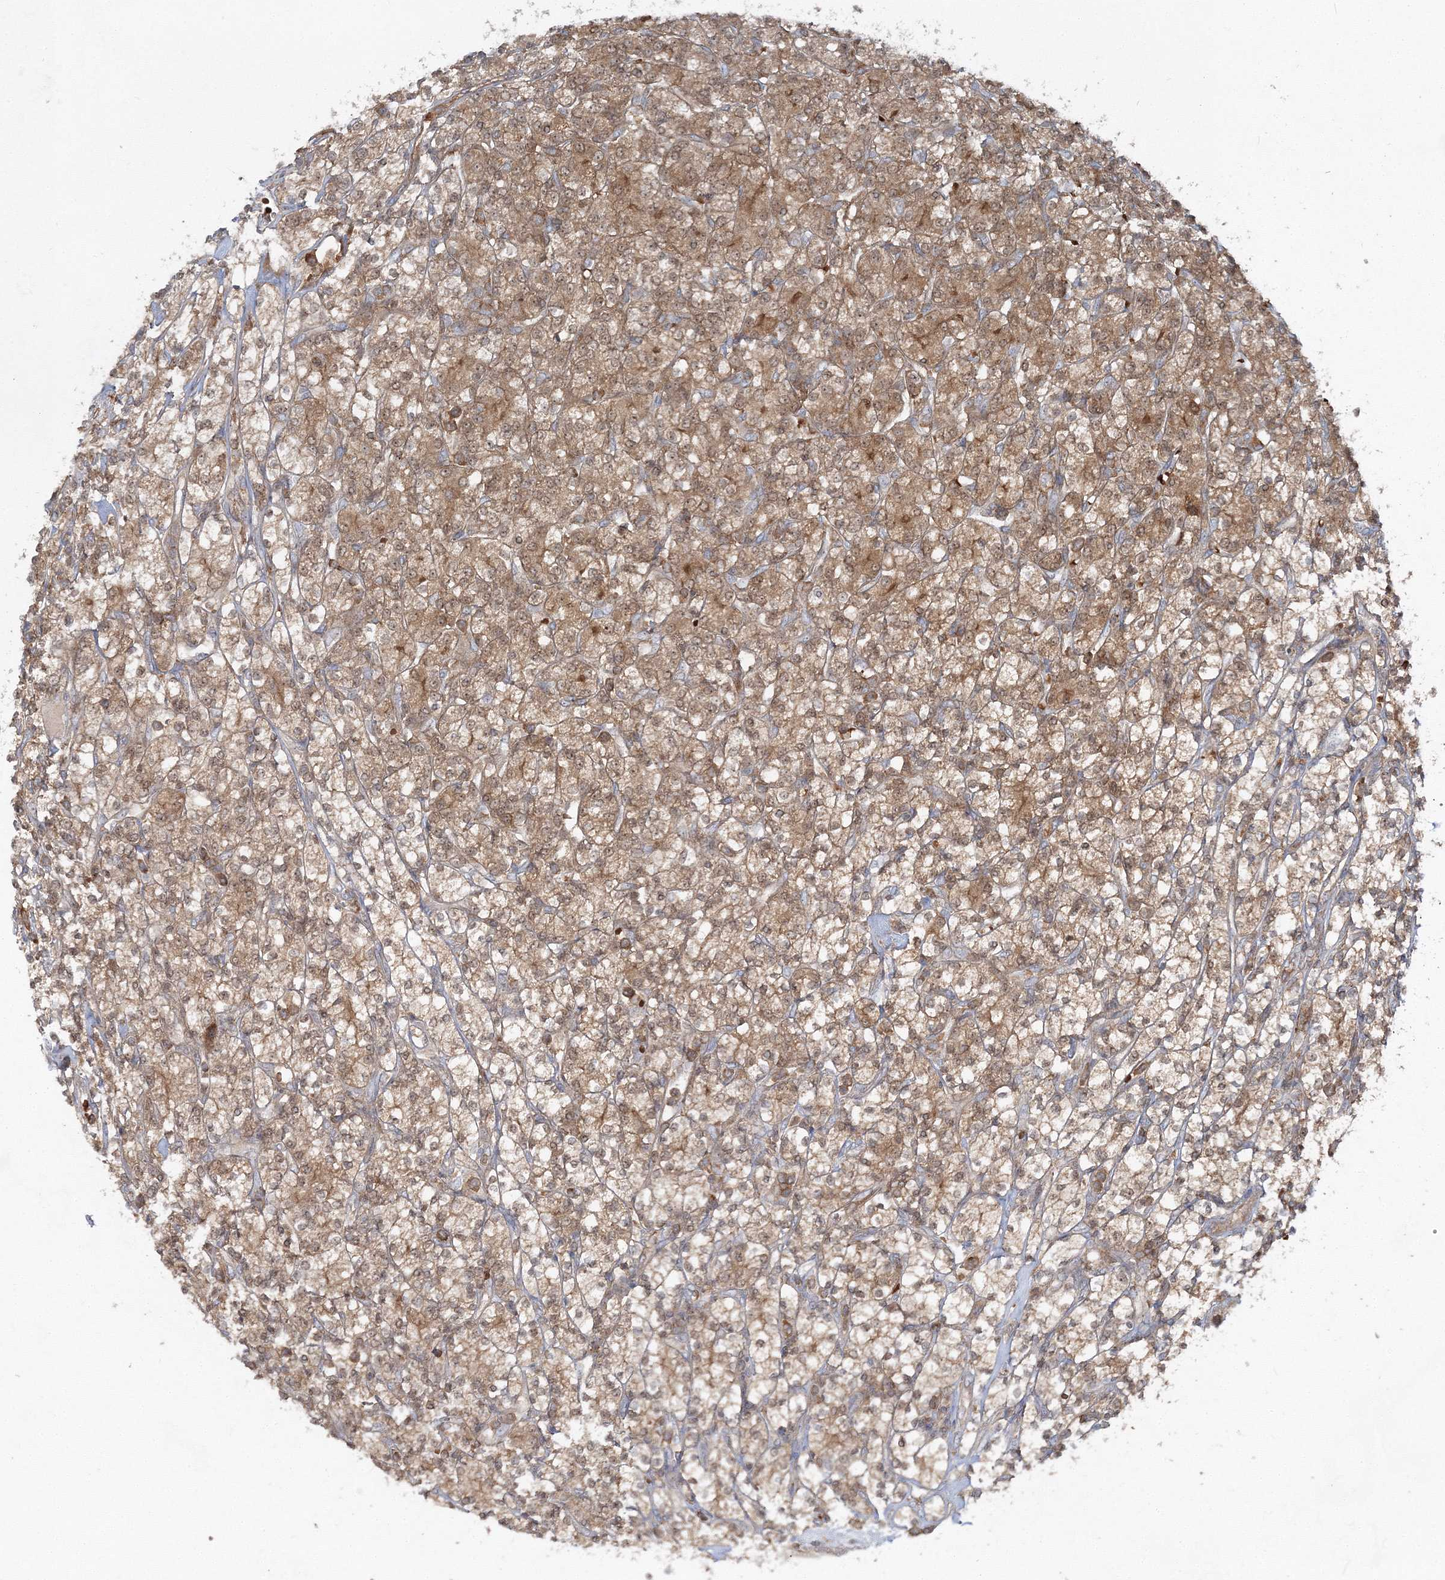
{"staining": {"intensity": "moderate", "quantity": "25%-75%", "location": "cytoplasmic/membranous"}, "tissue": "renal cancer", "cell_type": "Tumor cells", "image_type": "cancer", "snomed": [{"axis": "morphology", "description": "Adenocarcinoma, NOS"}, {"axis": "topography", "description": "Kidney"}], "caption": "Adenocarcinoma (renal) stained with DAB (3,3'-diaminobenzidine) immunohistochemistry (IHC) demonstrates medium levels of moderate cytoplasmic/membranous positivity in about 25%-75% of tumor cells. Immunohistochemistry (ihc) stains the protein in brown and the nuclei are stained blue.", "gene": "PCBD2", "patient": {"sex": "male", "age": 77}}